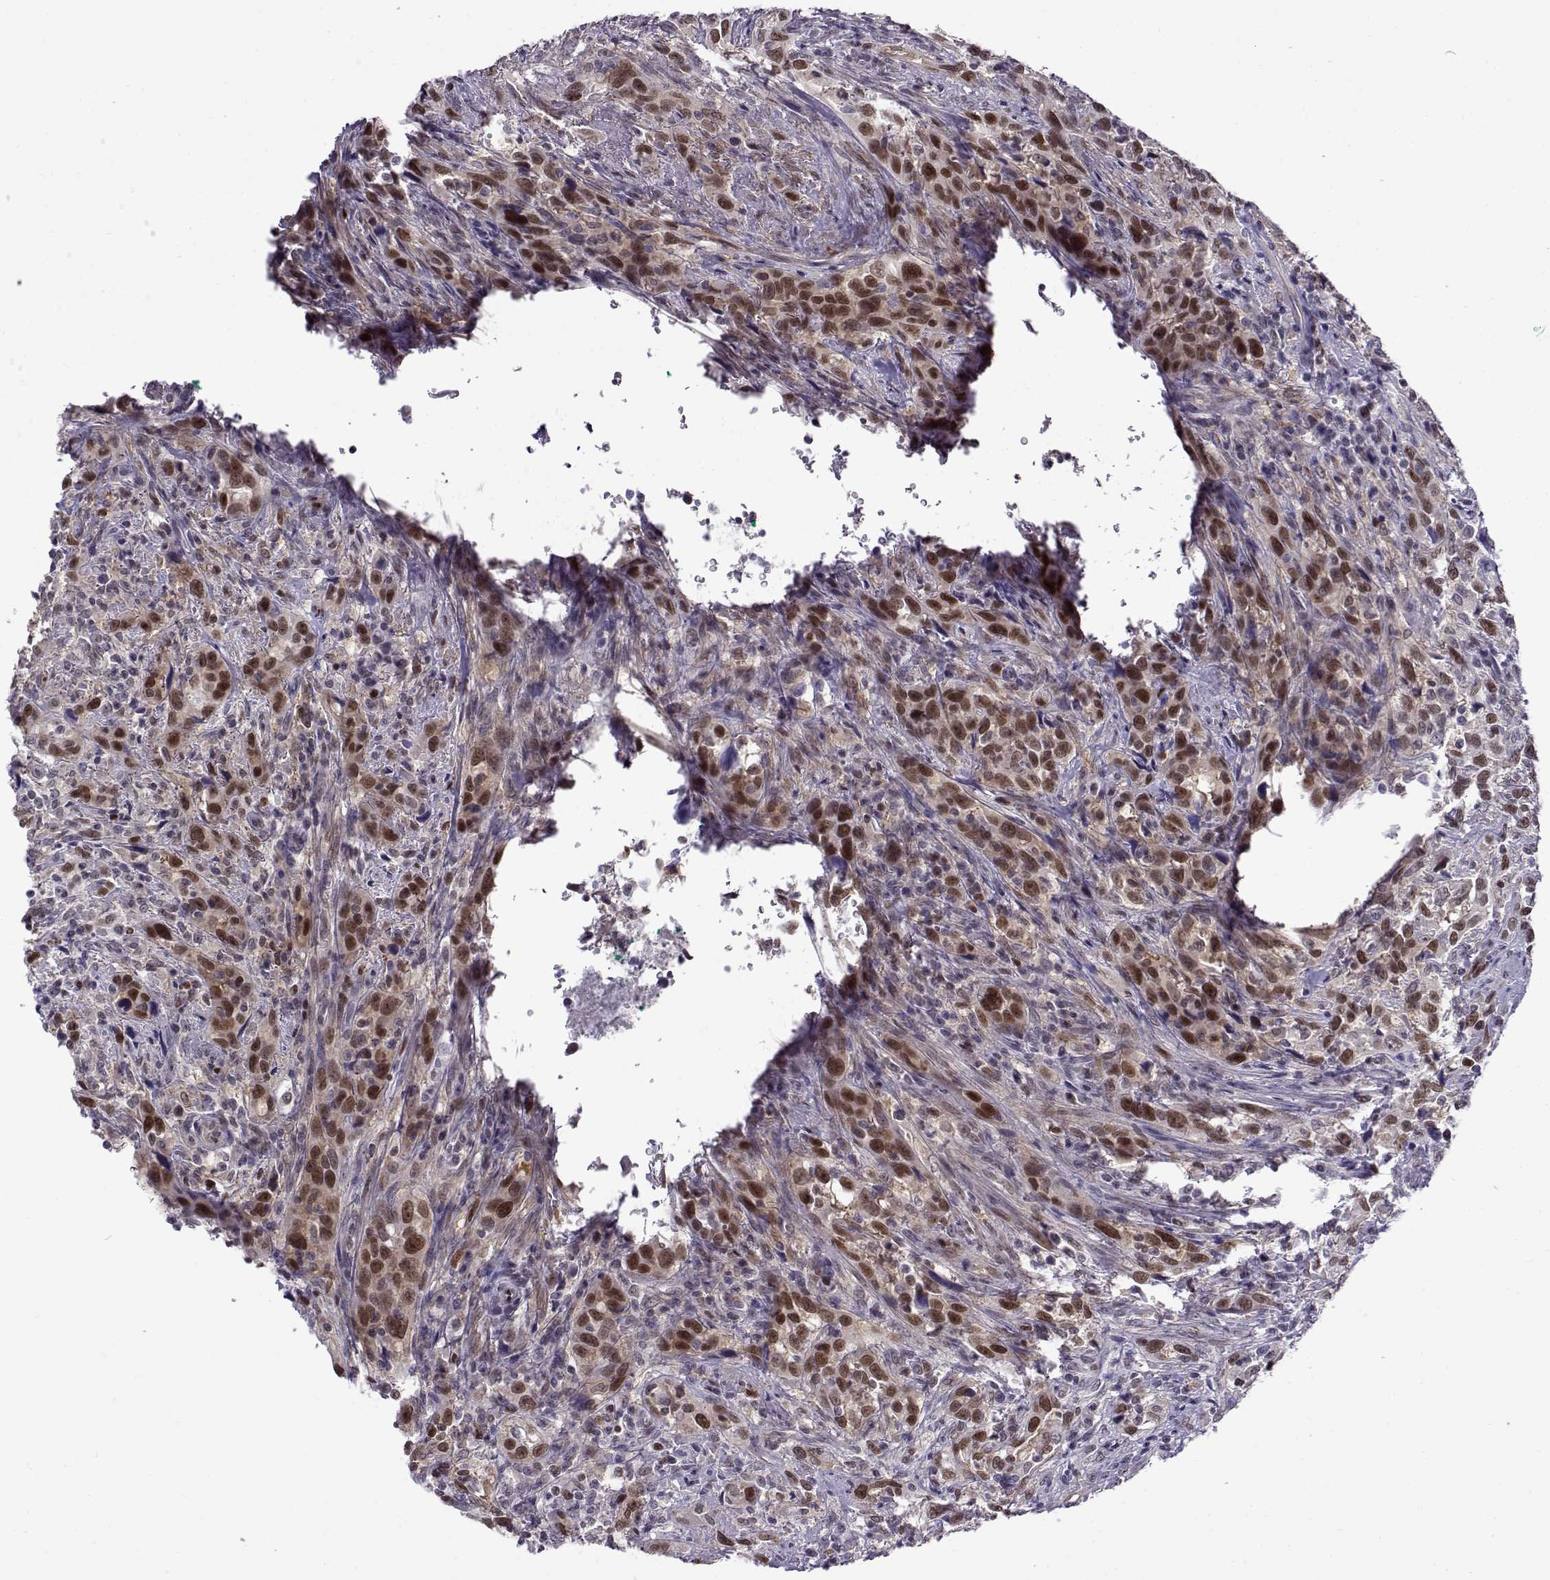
{"staining": {"intensity": "strong", "quantity": "25%-75%", "location": "cytoplasmic/membranous,nuclear"}, "tissue": "urothelial cancer", "cell_type": "Tumor cells", "image_type": "cancer", "snomed": [{"axis": "morphology", "description": "Urothelial carcinoma, NOS"}, {"axis": "morphology", "description": "Urothelial carcinoma, High grade"}, {"axis": "topography", "description": "Urinary bladder"}], "caption": "Brown immunohistochemical staining in transitional cell carcinoma demonstrates strong cytoplasmic/membranous and nuclear positivity in approximately 25%-75% of tumor cells.", "gene": "BACH1", "patient": {"sex": "female", "age": 64}}